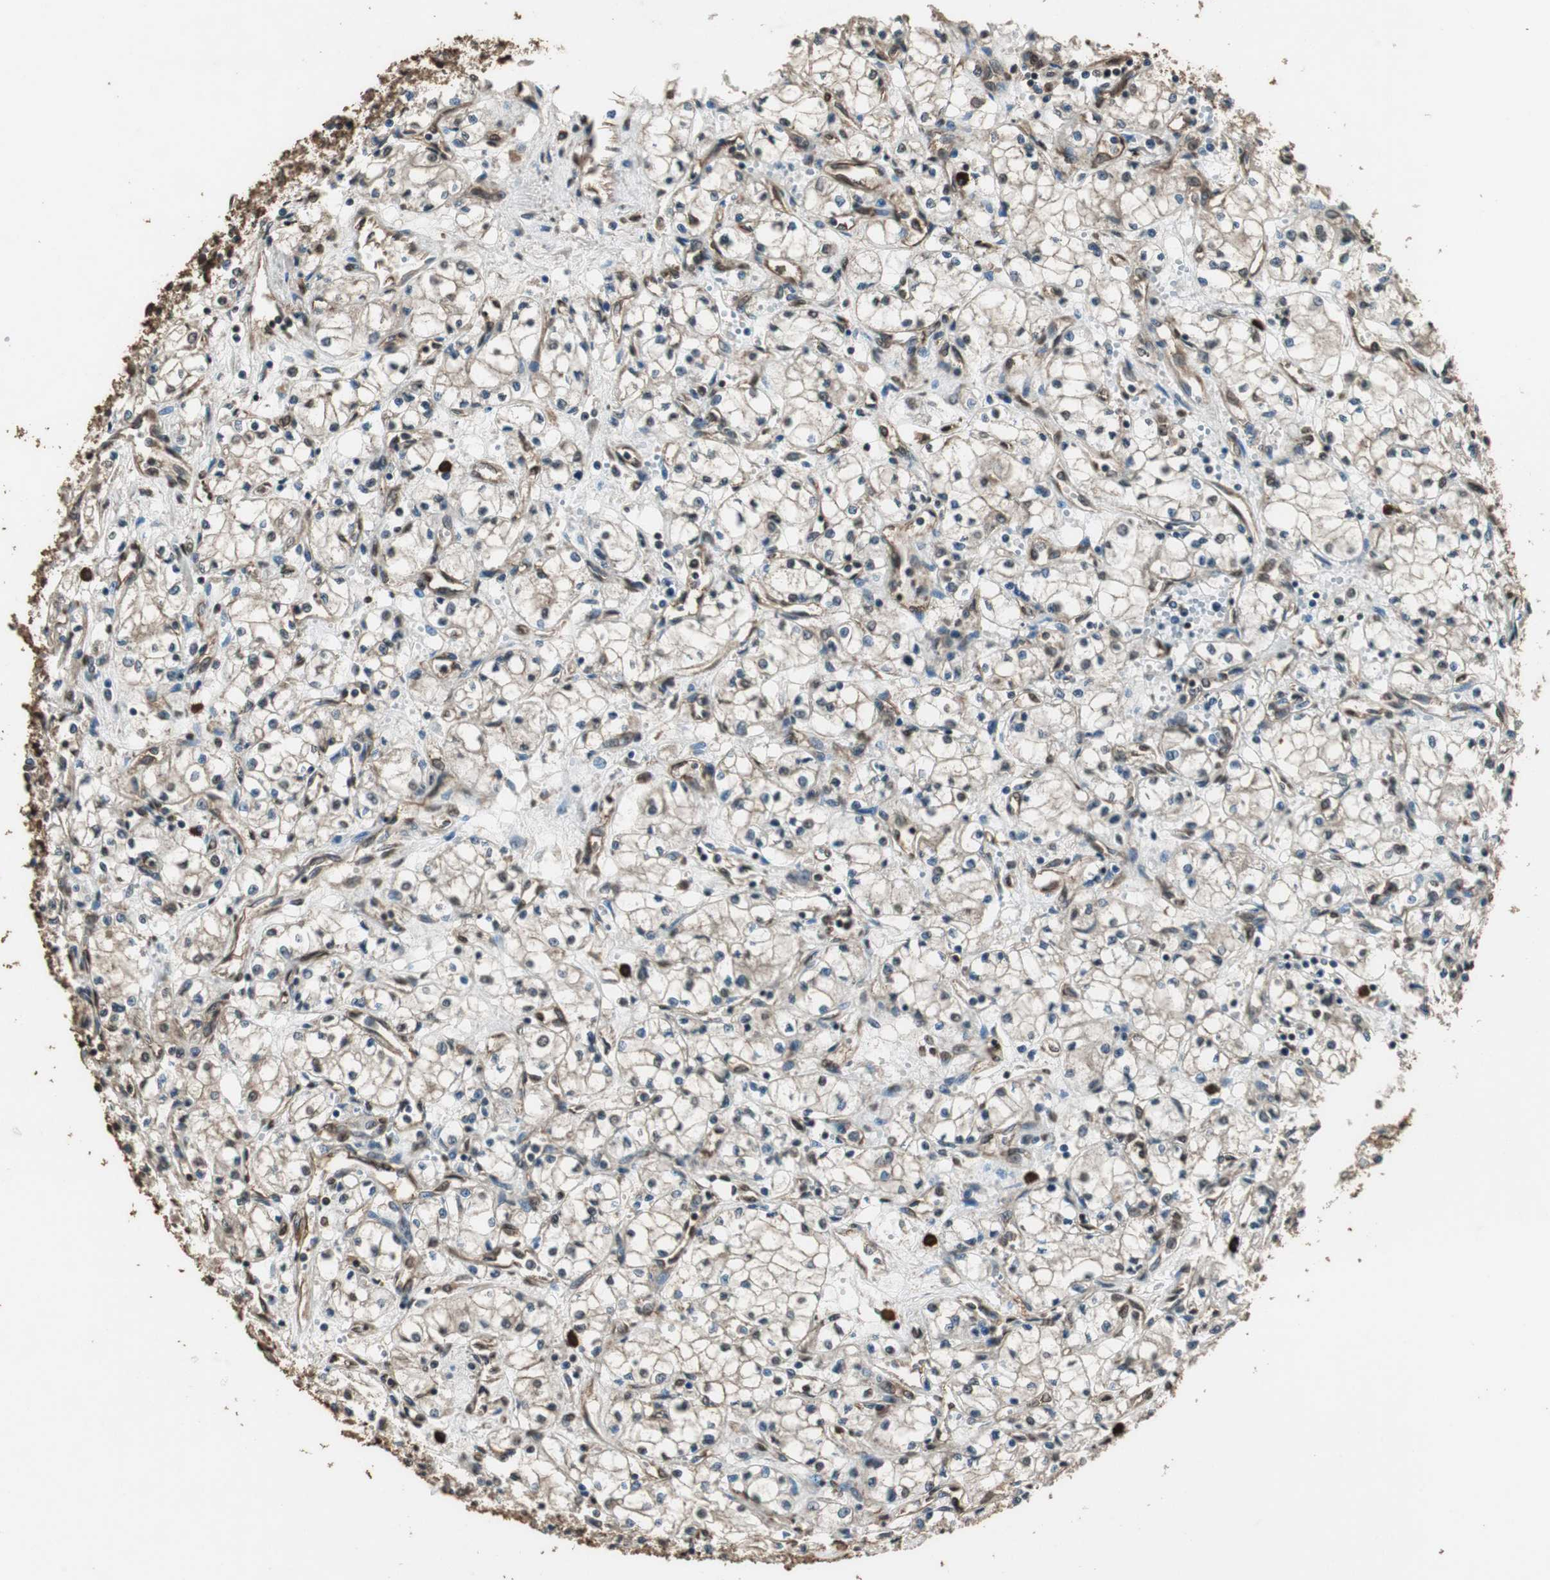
{"staining": {"intensity": "moderate", "quantity": "25%-75%", "location": "cytoplasmic/membranous,nuclear"}, "tissue": "renal cancer", "cell_type": "Tumor cells", "image_type": "cancer", "snomed": [{"axis": "morphology", "description": "Normal tissue, NOS"}, {"axis": "morphology", "description": "Adenocarcinoma, NOS"}, {"axis": "topography", "description": "Kidney"}], "caption": "The photomicrograph shows a brown stain indicating the presence of a protein in the cytoplasmic/membranous and nuclear of tumor cells in renal adenocarcinoma.", "gene": "PPP1R13B", "patient": {"sex": "male", "age": 59}}